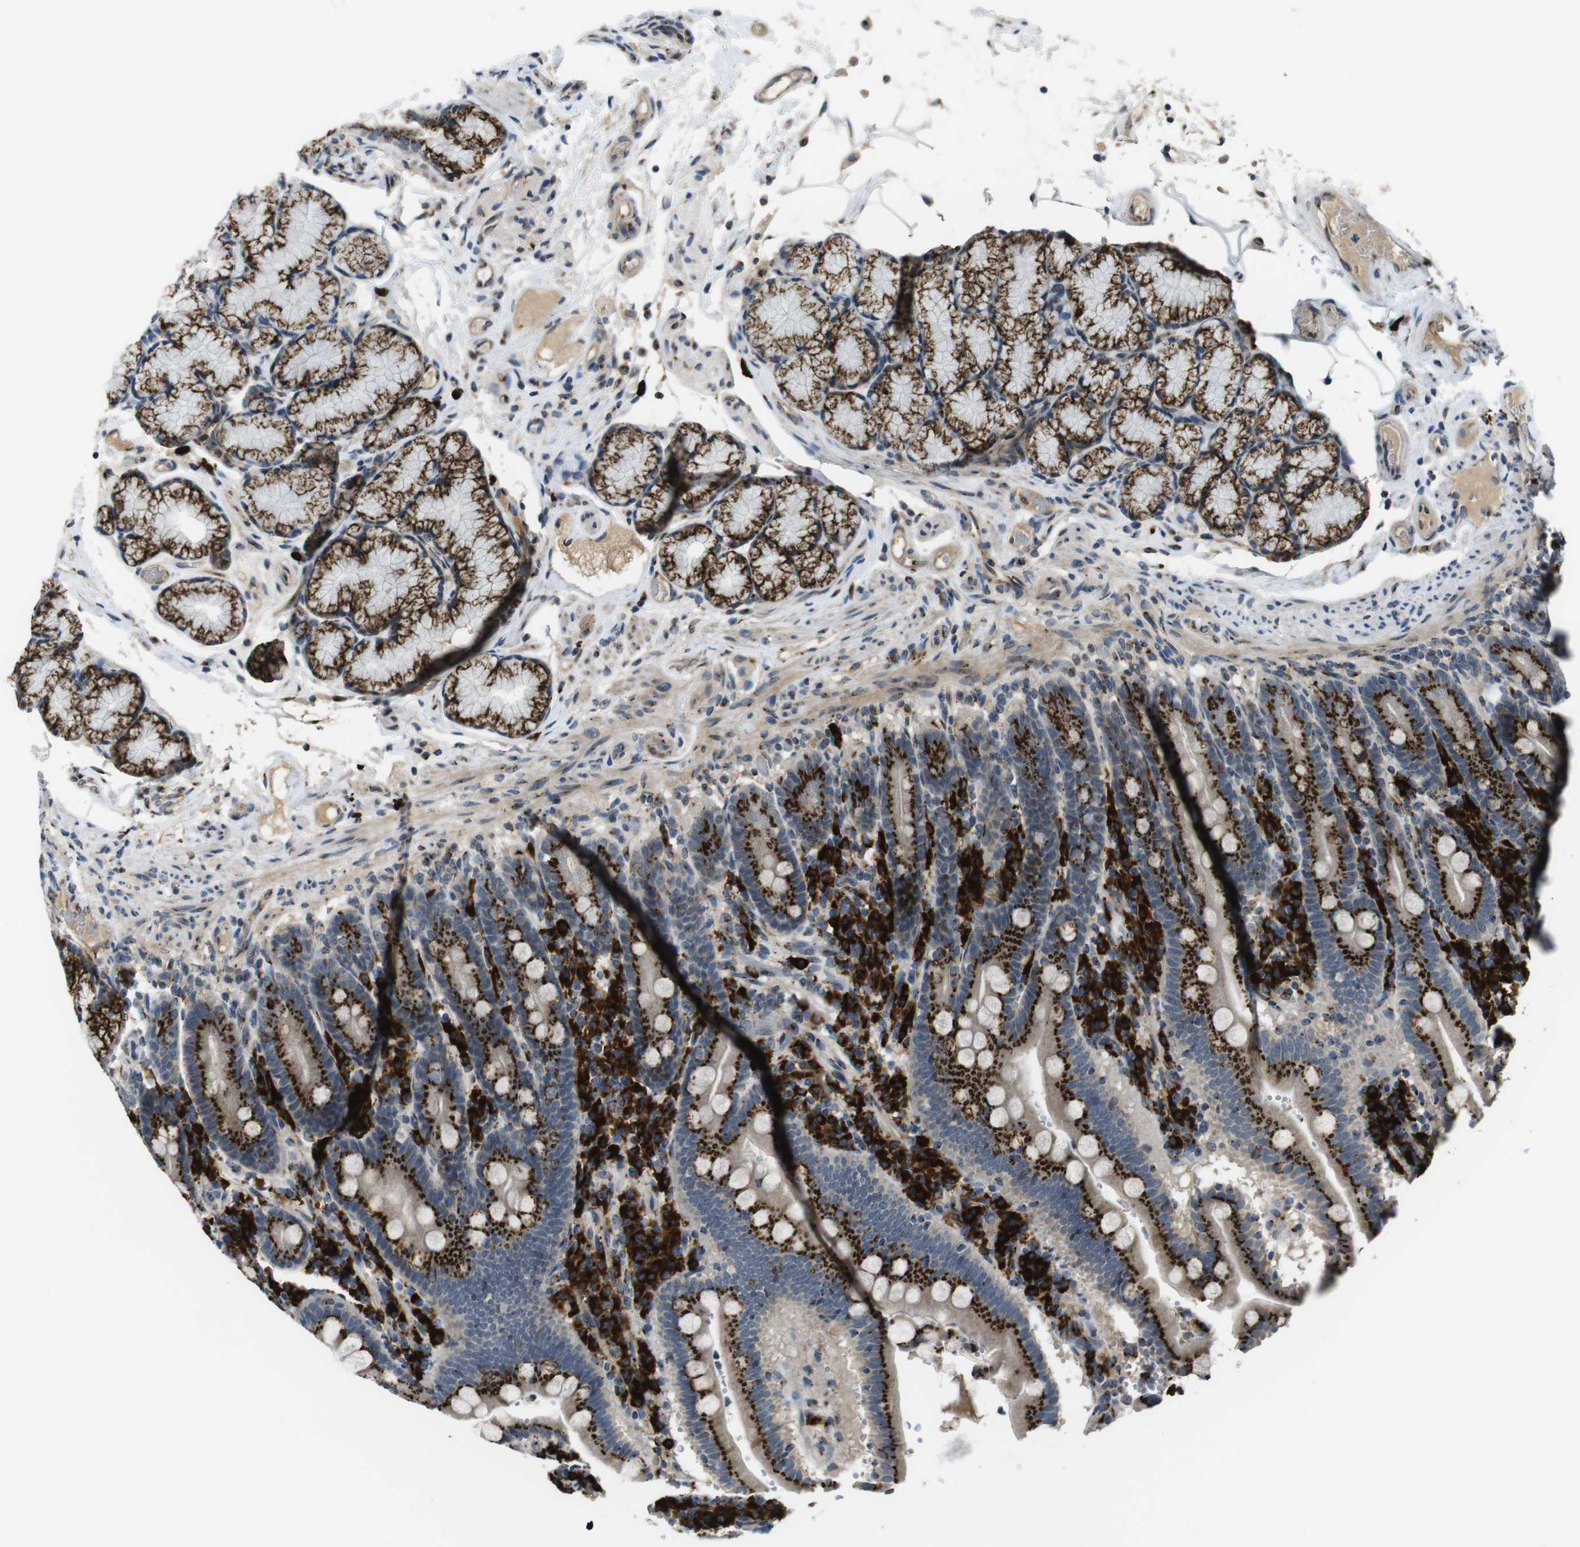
{"staining": {"intensity": "strong", "quantity": ">75%", "location": "cytoplasmic/membranous"}, "tissue": "duodenum", "cell_type": "Glandular cells", "image_type": "normal", "snomed": [{"axis": "morphology", "description": "Normal tissue, NOS"}, {"axis": "topography", "description": "Small intestine, NOS"}], "caption": "Immunohistochemical staining of normal human duodenum shows >75% levels of strong cytoplasmic/membranous protein positivity in about >75% of glandular cells.", "gene": "ZFPL1", "patient": {"sex": "female", "age": 71}}